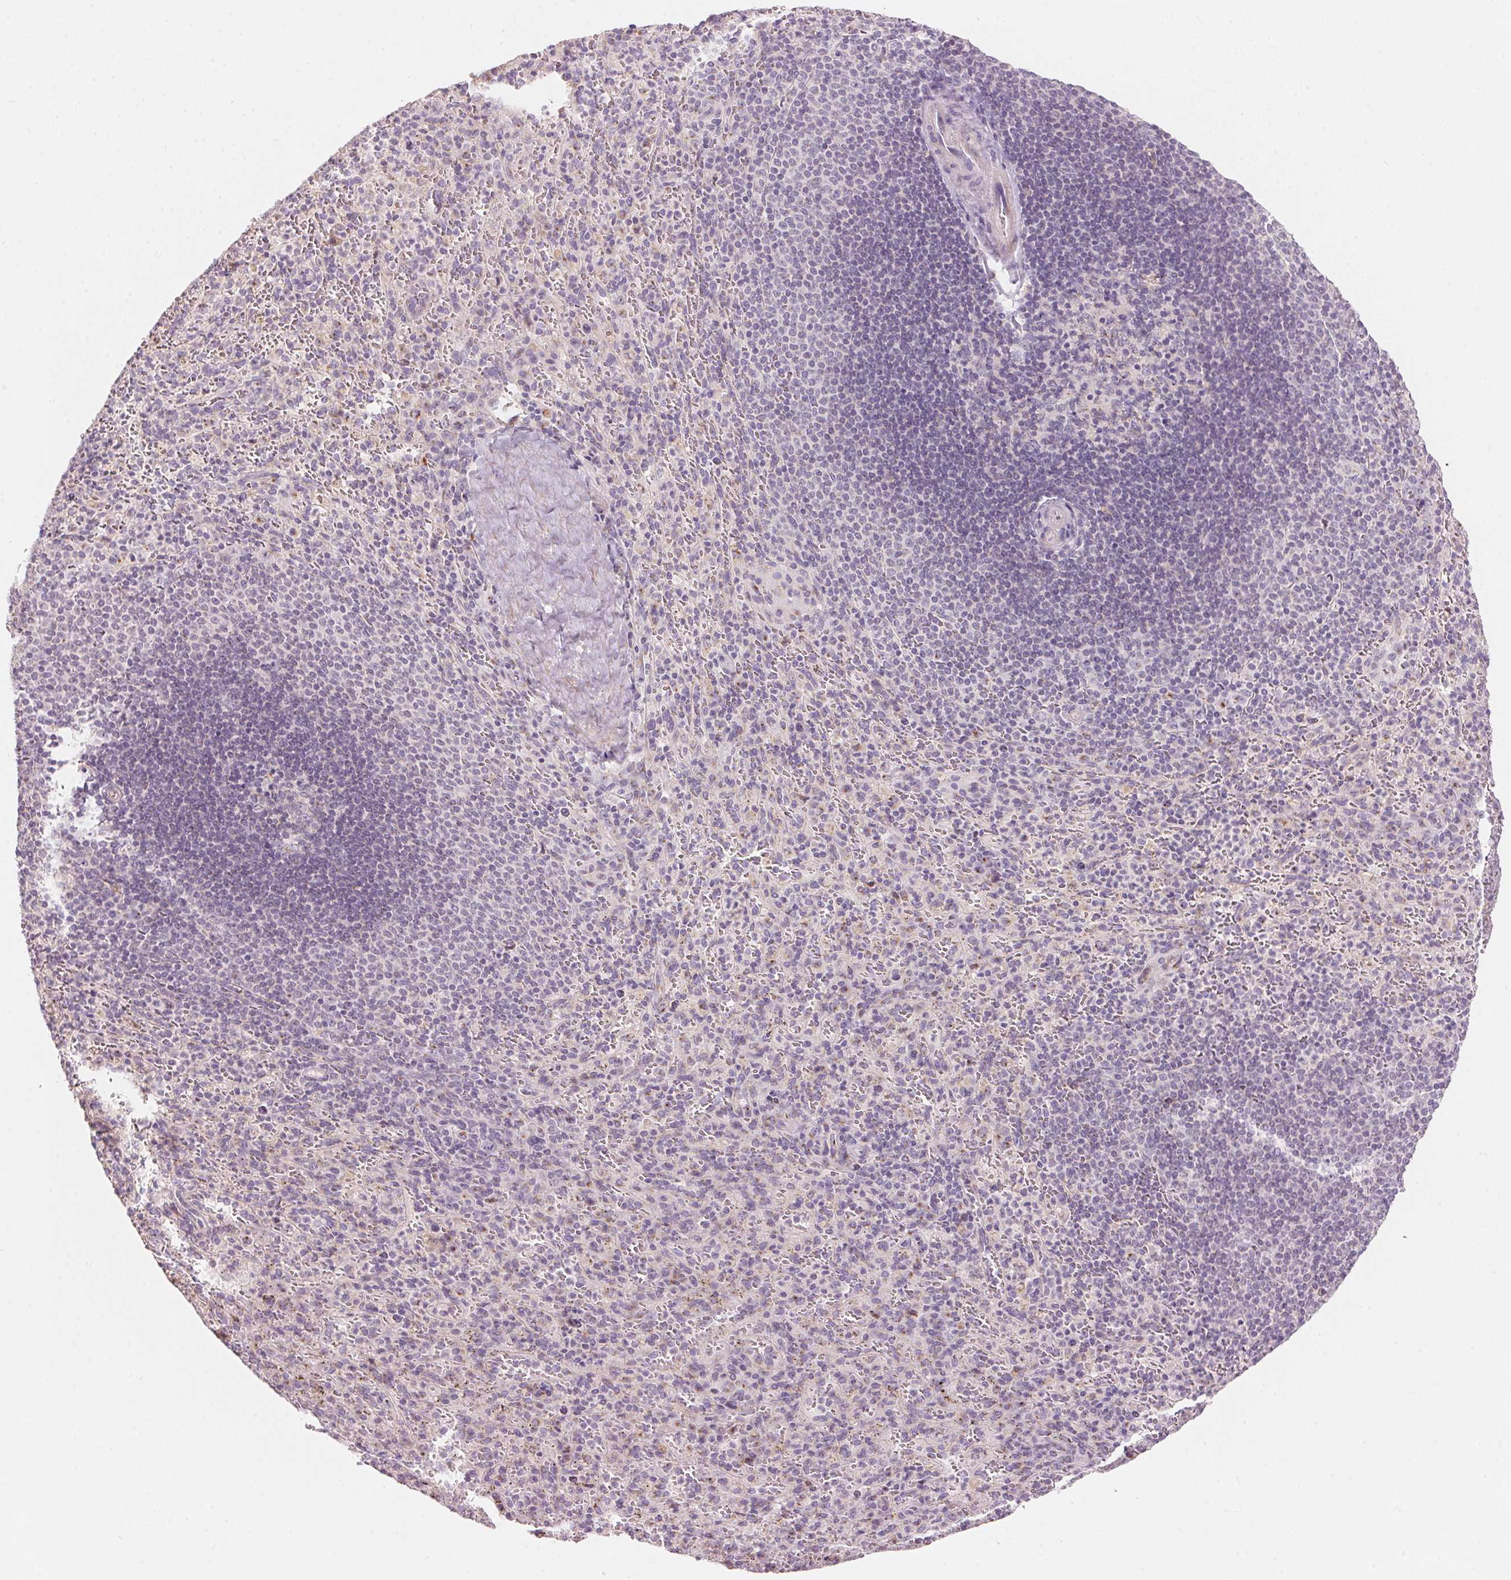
{"staining": {"intensity": "negative", "quantity": "none", "location": "none"}, "tissue": "spleen", "cell_type": "Cells in red pulp", "image_type": "normal", "snomed": [{"axis": "morphology", "description": "Normal tissue, NOS"}, {"axis": "topography", "description": "Spleen"}], "caption": "Benign spleen was stained to show a protein in brown. There is no significant positivity in cells in red pulp. Brightfield microscopy of immunohistochemistry stained with DAB (3,3'-diaminobenzidine) (brown) and hematoxylin (blue), captured at high magnification.", "gene": "DRAM2", "patient": {"sex": "male", "age": 57}}